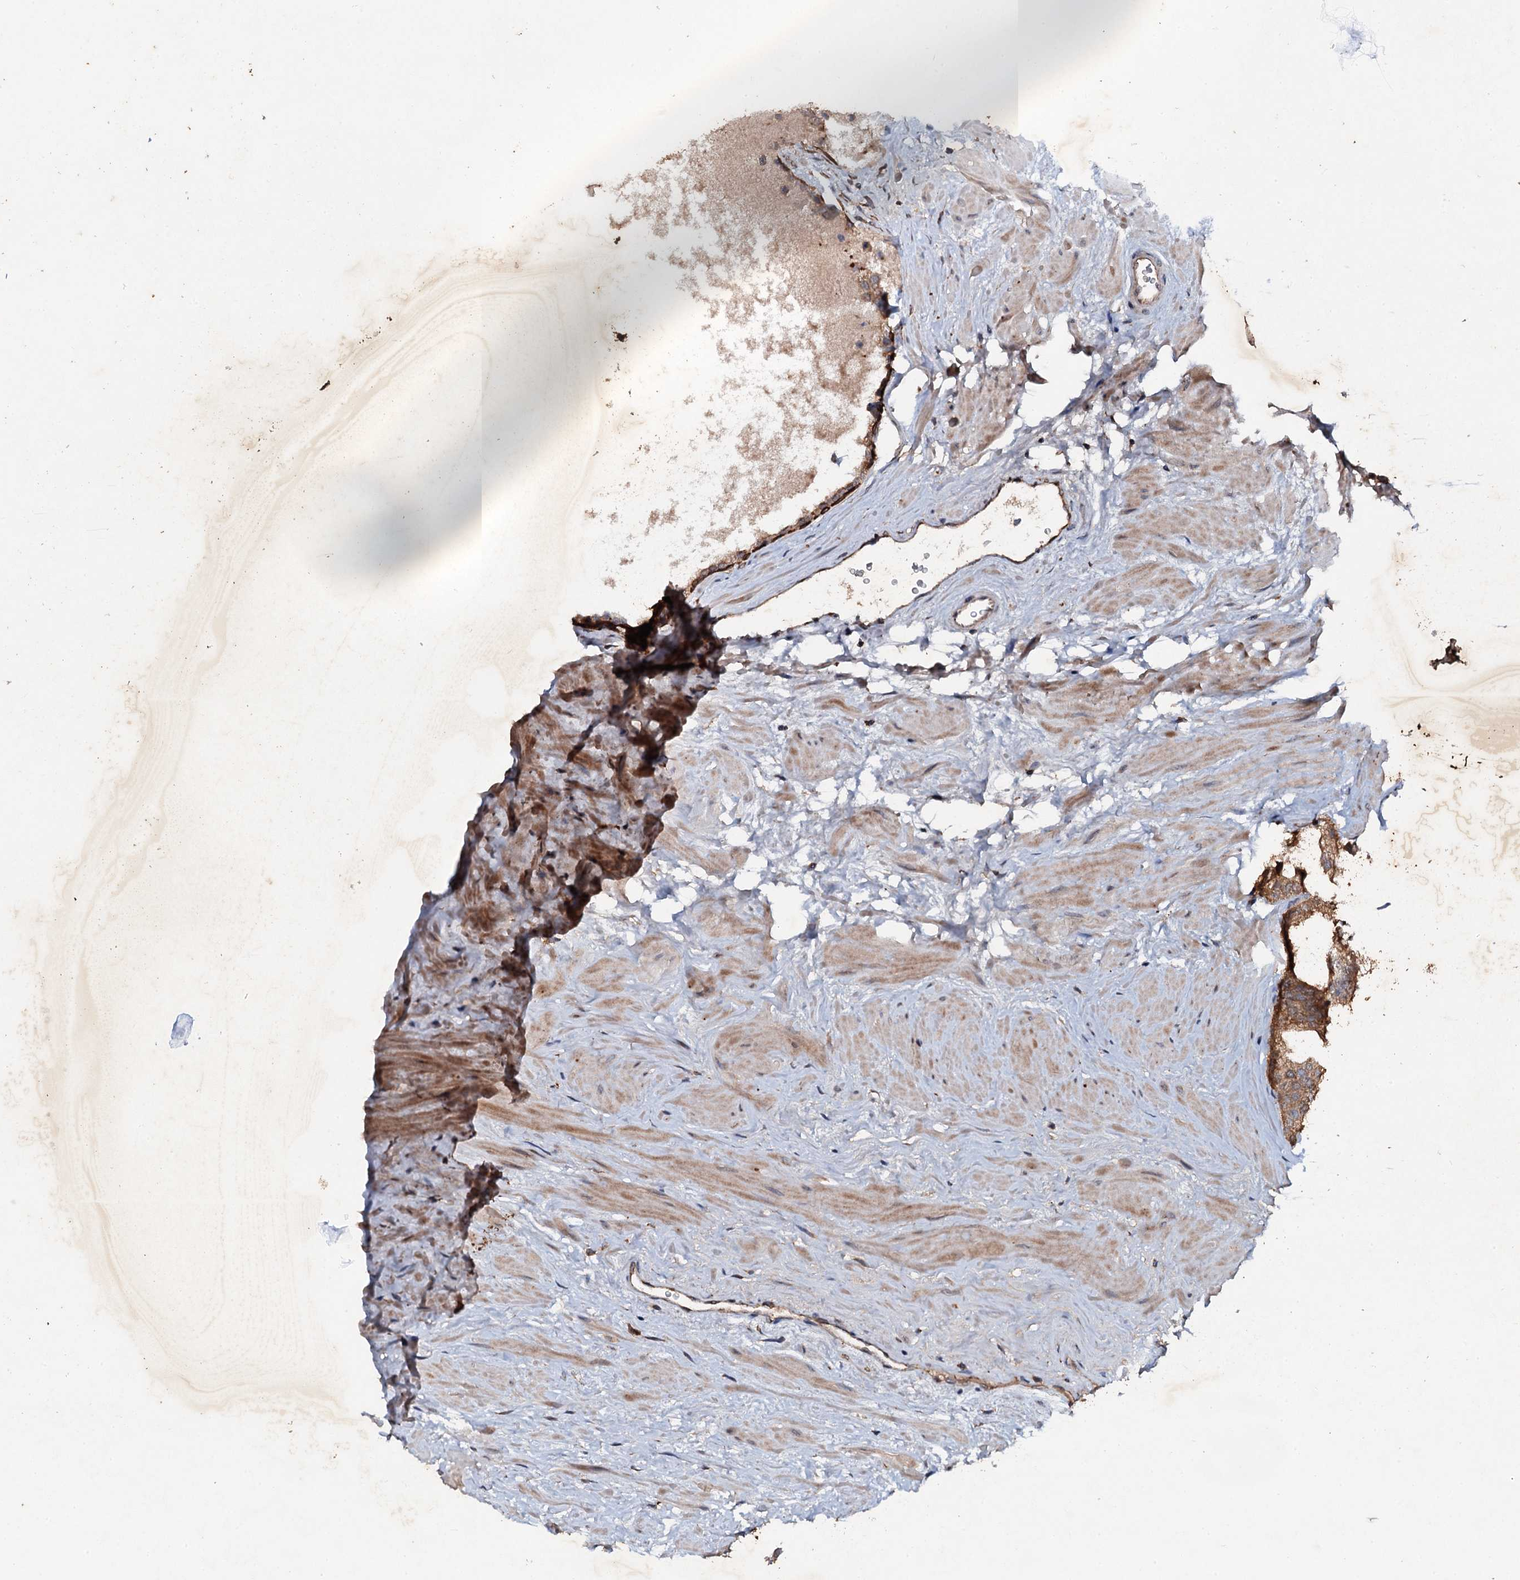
{"staining": {"intensity": "strong", "quantity": "<25%", "location": "cytoplasmic/membranous"}, "tissue": "prostate", "cell_type": "Glandular cells", "image_type": "normal", "snomed": [{"axis": "morphology", "description": "Normal tissue, NOS"}, {"axis": "topography", "description": "Prostate"}], "caption": "The micrograph shows staining of unremarkable prostate, revealing strong cytoplasmic/membranous protein positivity (brown color) within glandular cells.", "gene": "ADAMTS10", "patient": {"sex": "male", "age": 48}}